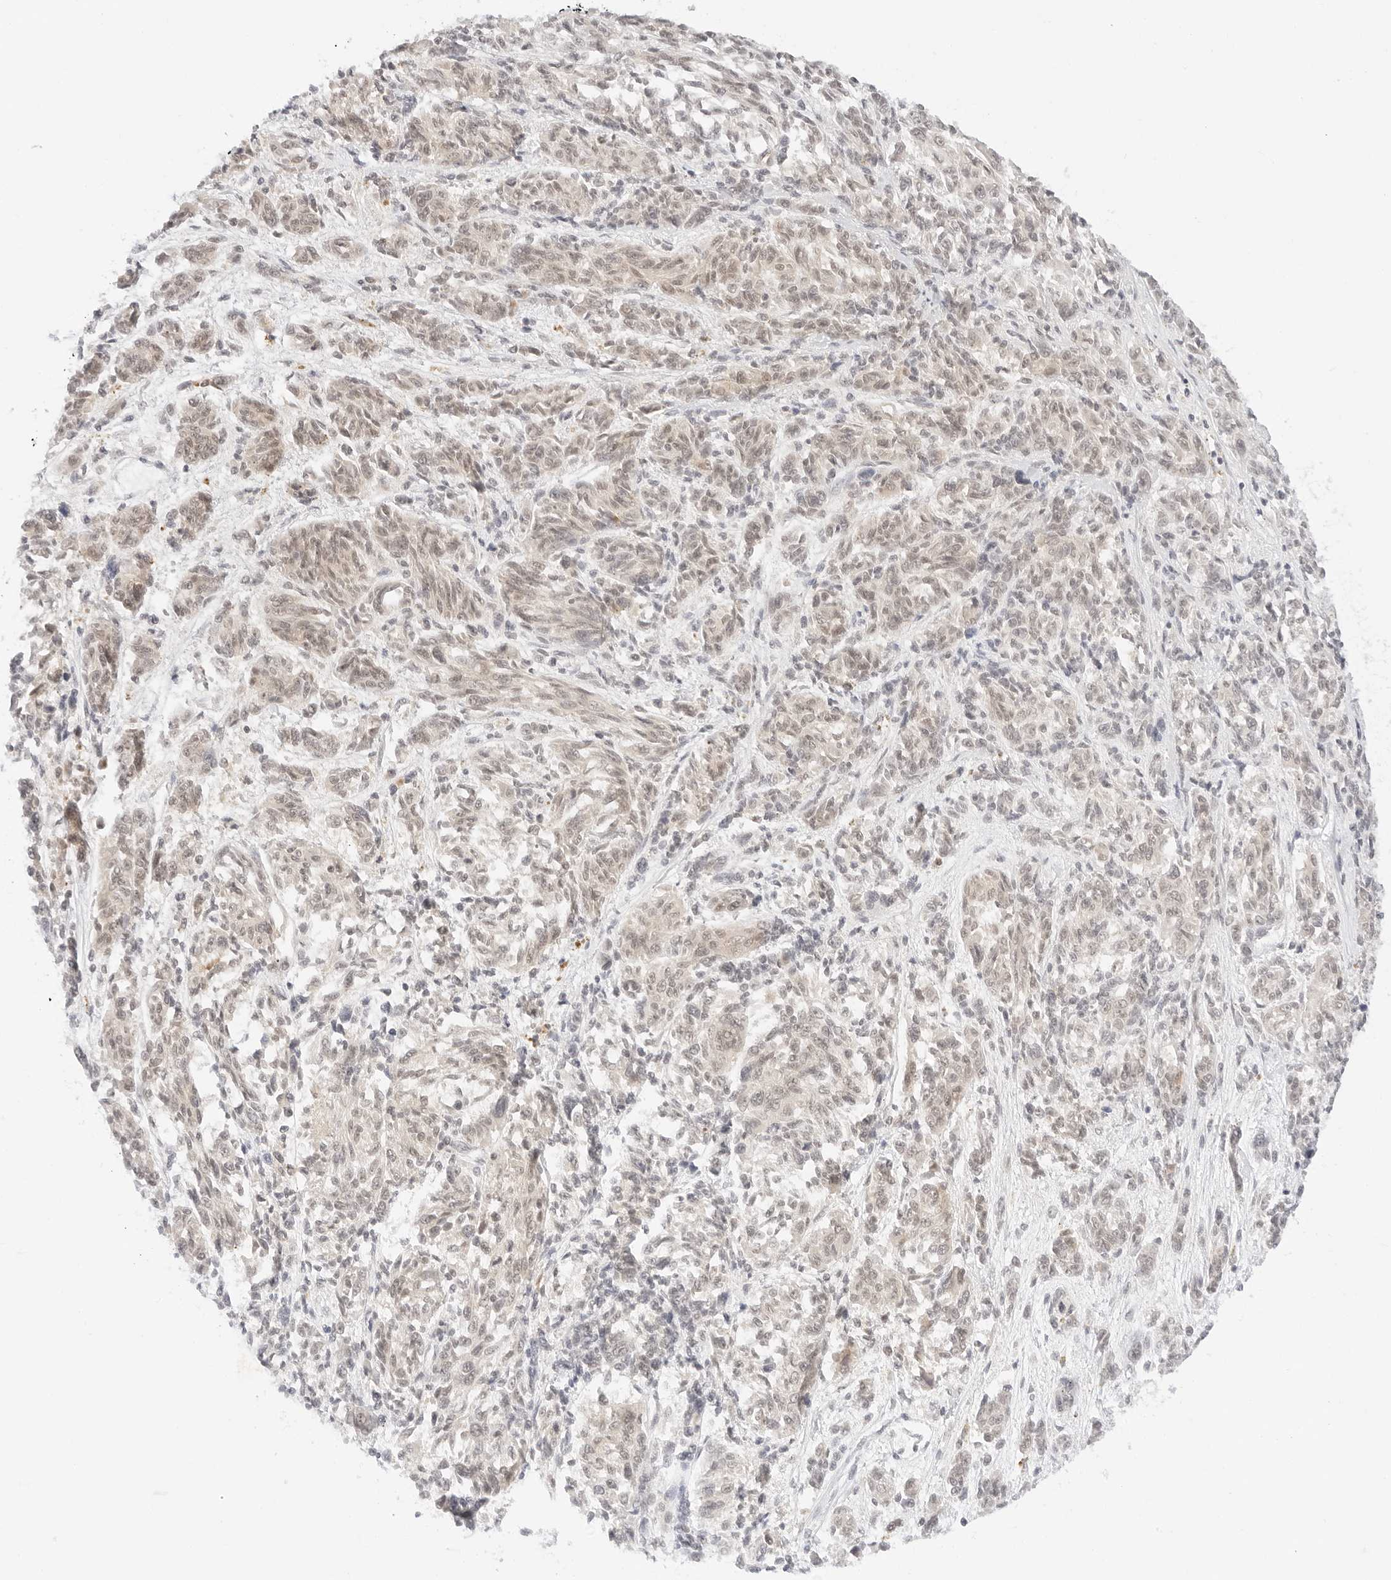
{"staining": {"intensity": "weak", "quantity": "25%-75%", "location": "cytoplasmic/membranous,nuclear"}, "tissue": "melanoma", "cell_type": "Tumor cells", "image_type": "cancer", "snomed": [{"axis": "morphology", "description": "Malignant melanoma, NOS"}, {"axis": "topography", "description": "Skin"}], "caption": "Melanoma was stained to show a protein in brown. There is low levels of weak cytoplasmic/membranous and nuclear staining in about 25%-75% of tumor cells.", "gene": "POLR3C", "patient": {"sex": "male", "age": 53}}